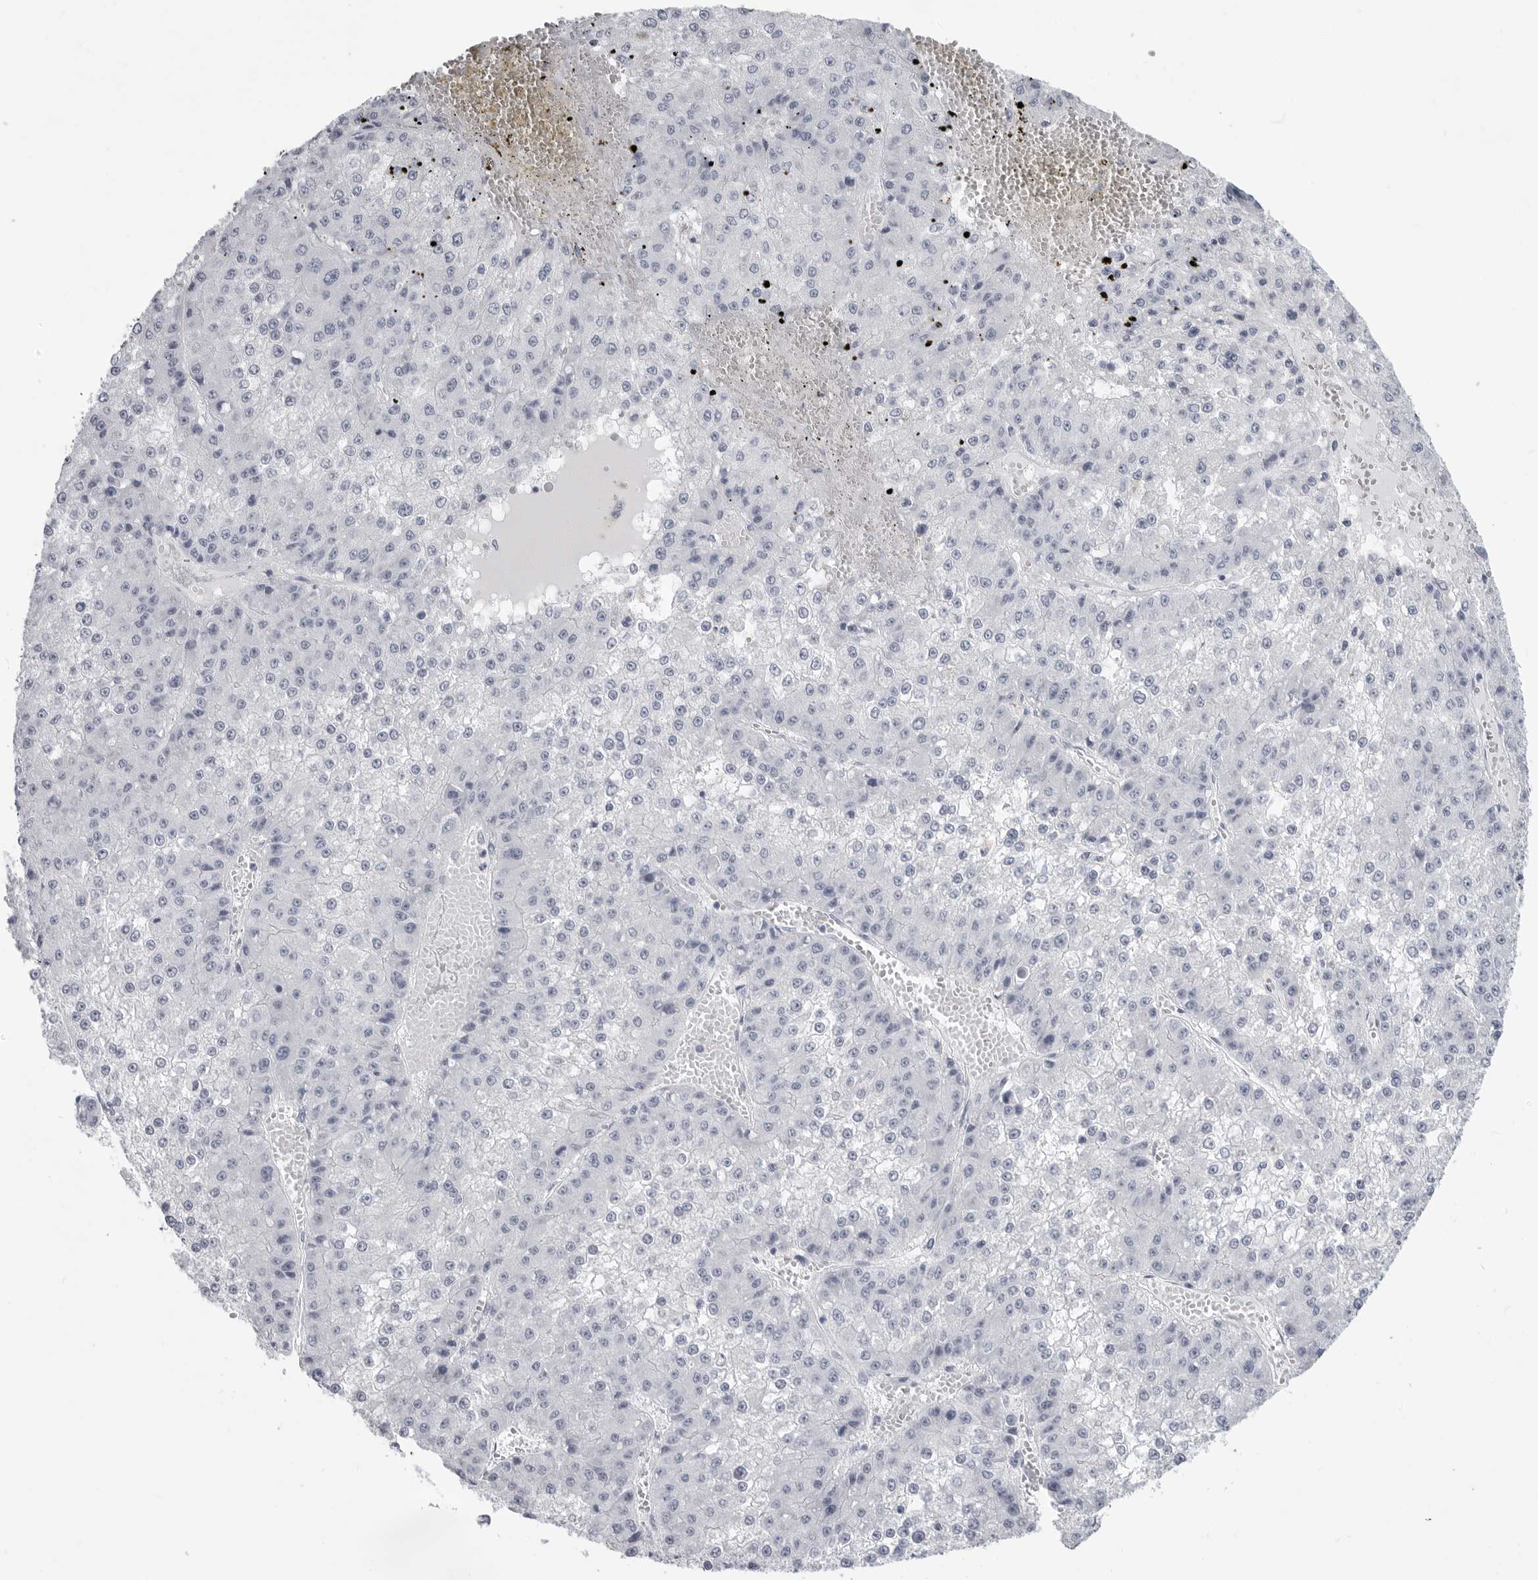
{"staining": {"intensity": "negative", "quantity": "none", "location": "none"}, "tissue": "liver cancer", "cell_type": "Tumor cells", "image_type": "cancer", "snomed": [{"axis": "morphology", "description": "Carcinoma, Hepatocellular, NOS"}, {"axis": "topography", "description": "Liver"}], "caption": "DAB immunohistochemical staining of liver cancer (hepatocellular carcinoma) exhibits no significant positivity in tumor cells. (DAB IHC with hematoxylin counter stain).", "gene": "LY6D", "patient": {"sex": "female", "age": 73}}